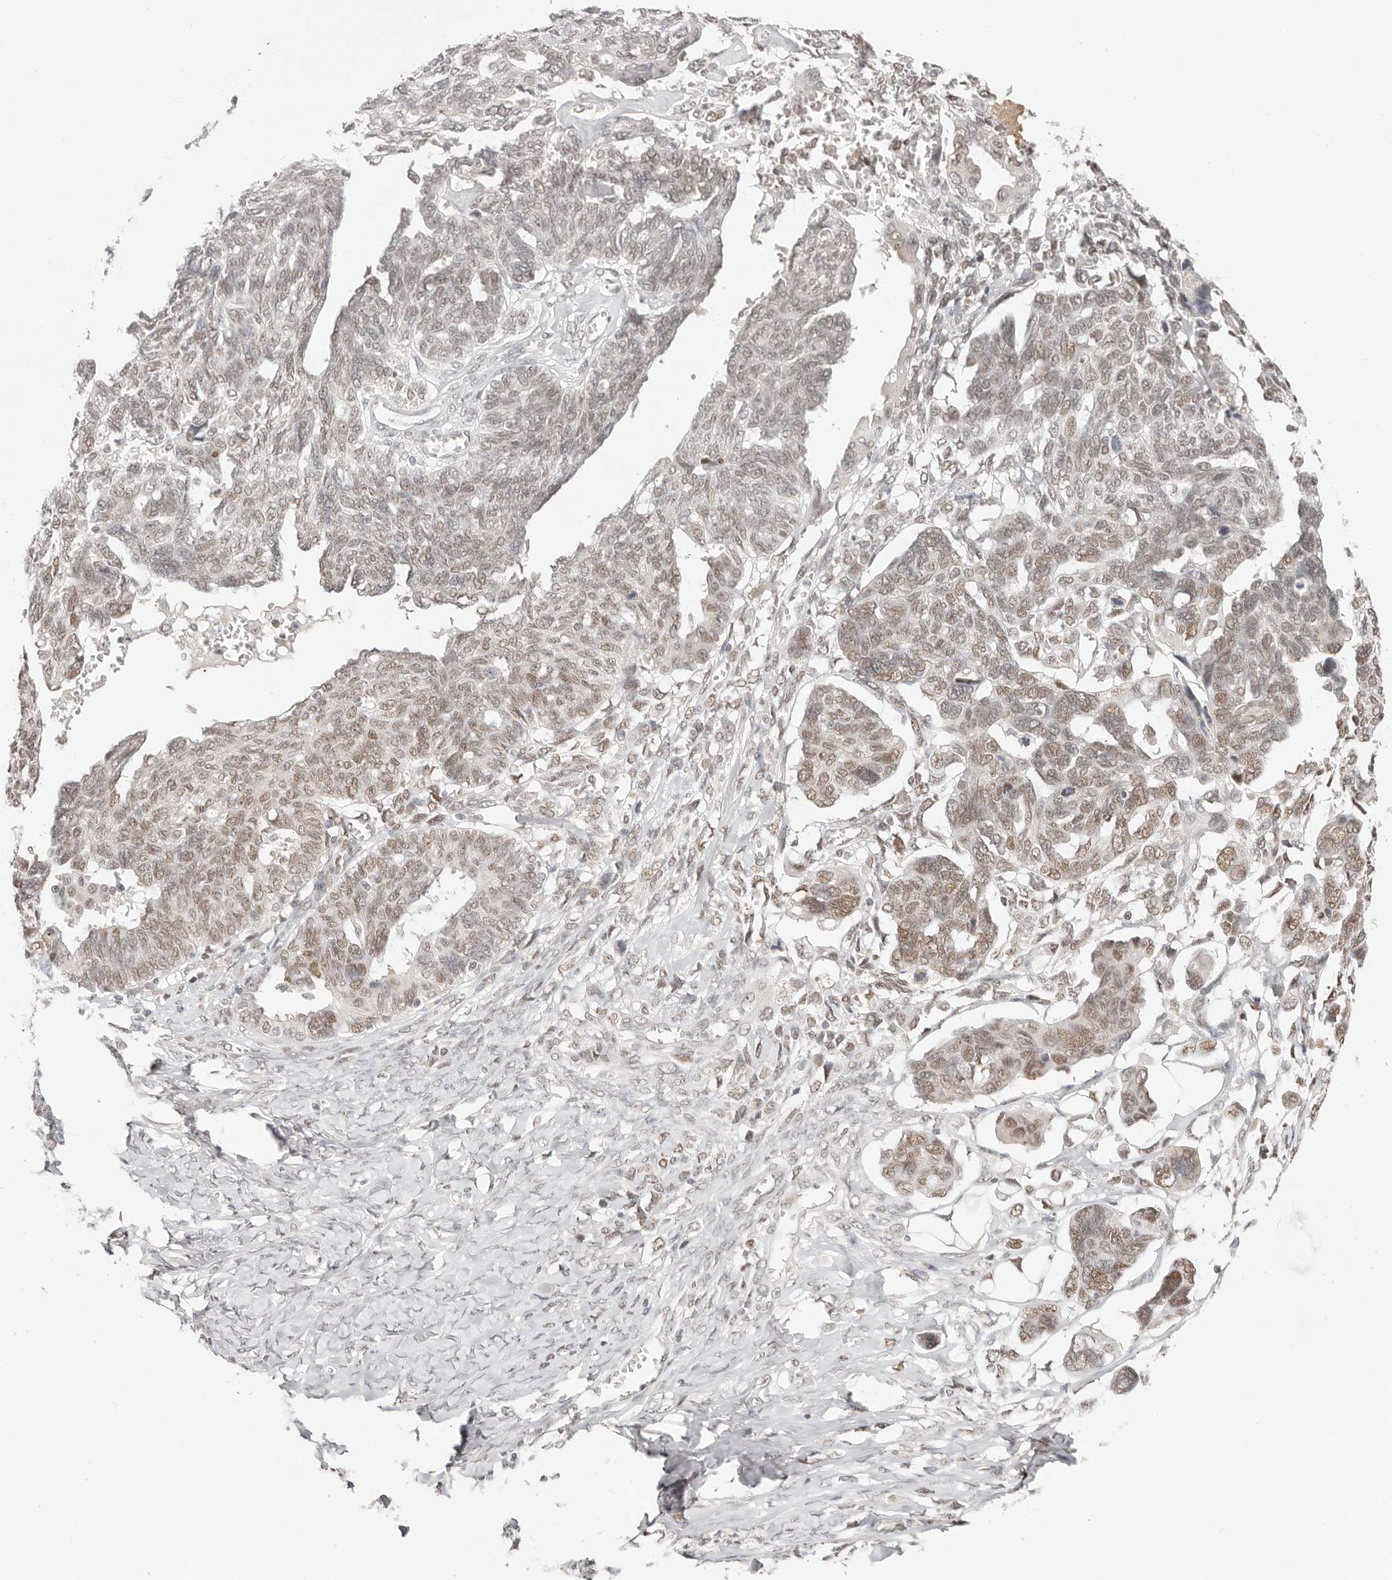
{"staining": {"intensity": "weak", "quantity": ">75%", "location": "cytoplasmic/membranous,nuclear"}, "tissue": "ovarian cancer", "cell_type": "Tumor cells", "image_type": "cancer", "snomed": [{"axis": "morphology", "description": "Cystadenocarcinoma, serous, NOS"}, {"axis": "topography", "description": "Ovary"}], "caption": "Human ovarian cancer (serous cystadenocarcinoma) stained with a brown dye demonstrates weak cytoplasmic/membranous and nuclear positive positivity in about >75% of tumor cells.", "gene": "RFC3", "patient": {"sex": "female", "age": 79}}